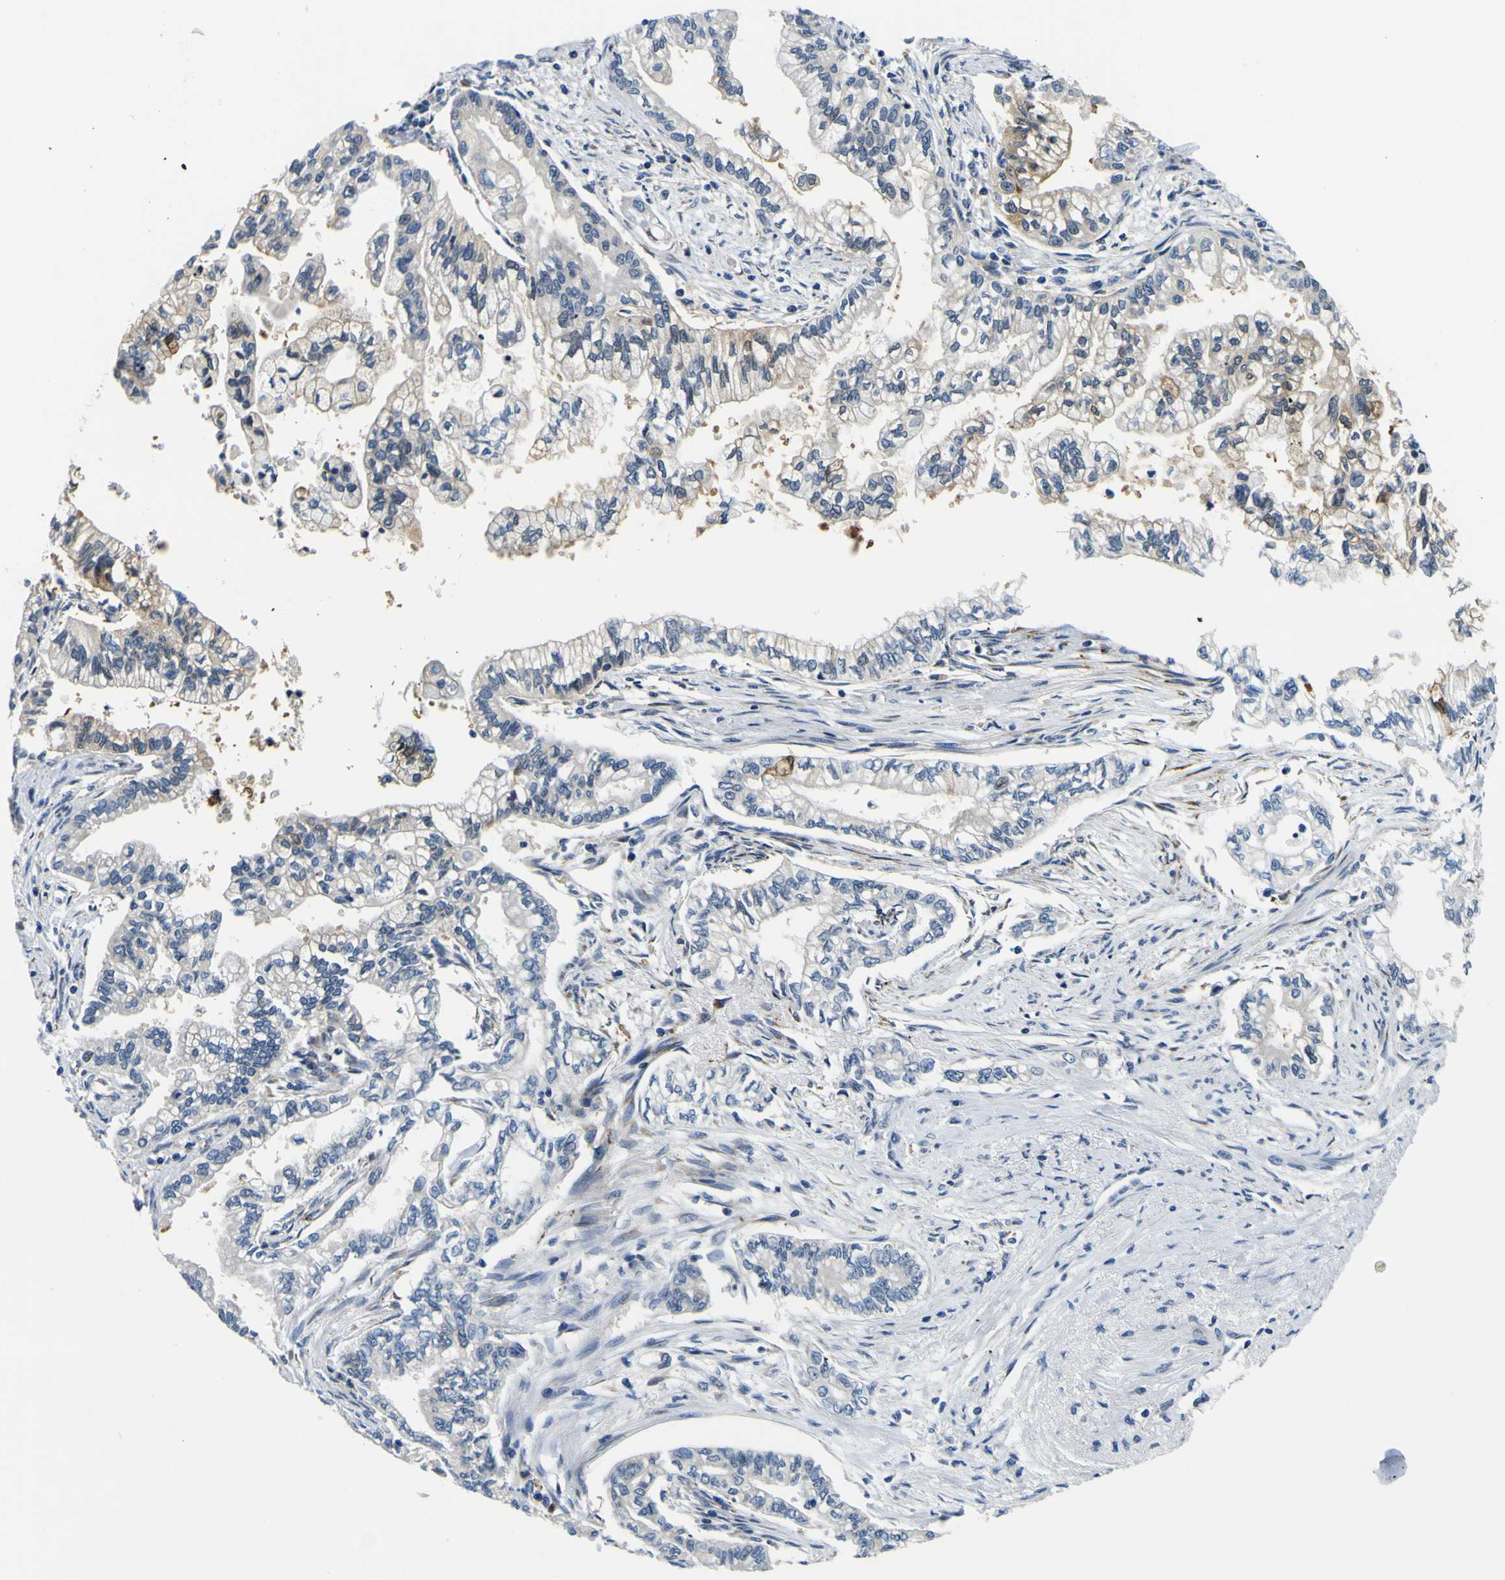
{"staining": {"intensity": "weak", "quantity": "<25%", "location": "cytoplasmic/membranous"}, "tissue": "pancreatic cancer", "cell_type": "Tumor cells", "image_type": "cancer", "snomed": [{"axis": "morphology", "description": "Normal tissue, NOS"}, {"axis": "topography", "description": "Pancreas"}], "caption": "Immunohistochemical staining of human pancreatic cancer exhibits no significant positivity in tumor cells. (Brightfield microscopy of DAB IHC at high magnification).", "gene": "NLRP3", "patient": {"sex": "male", "age": 42}}